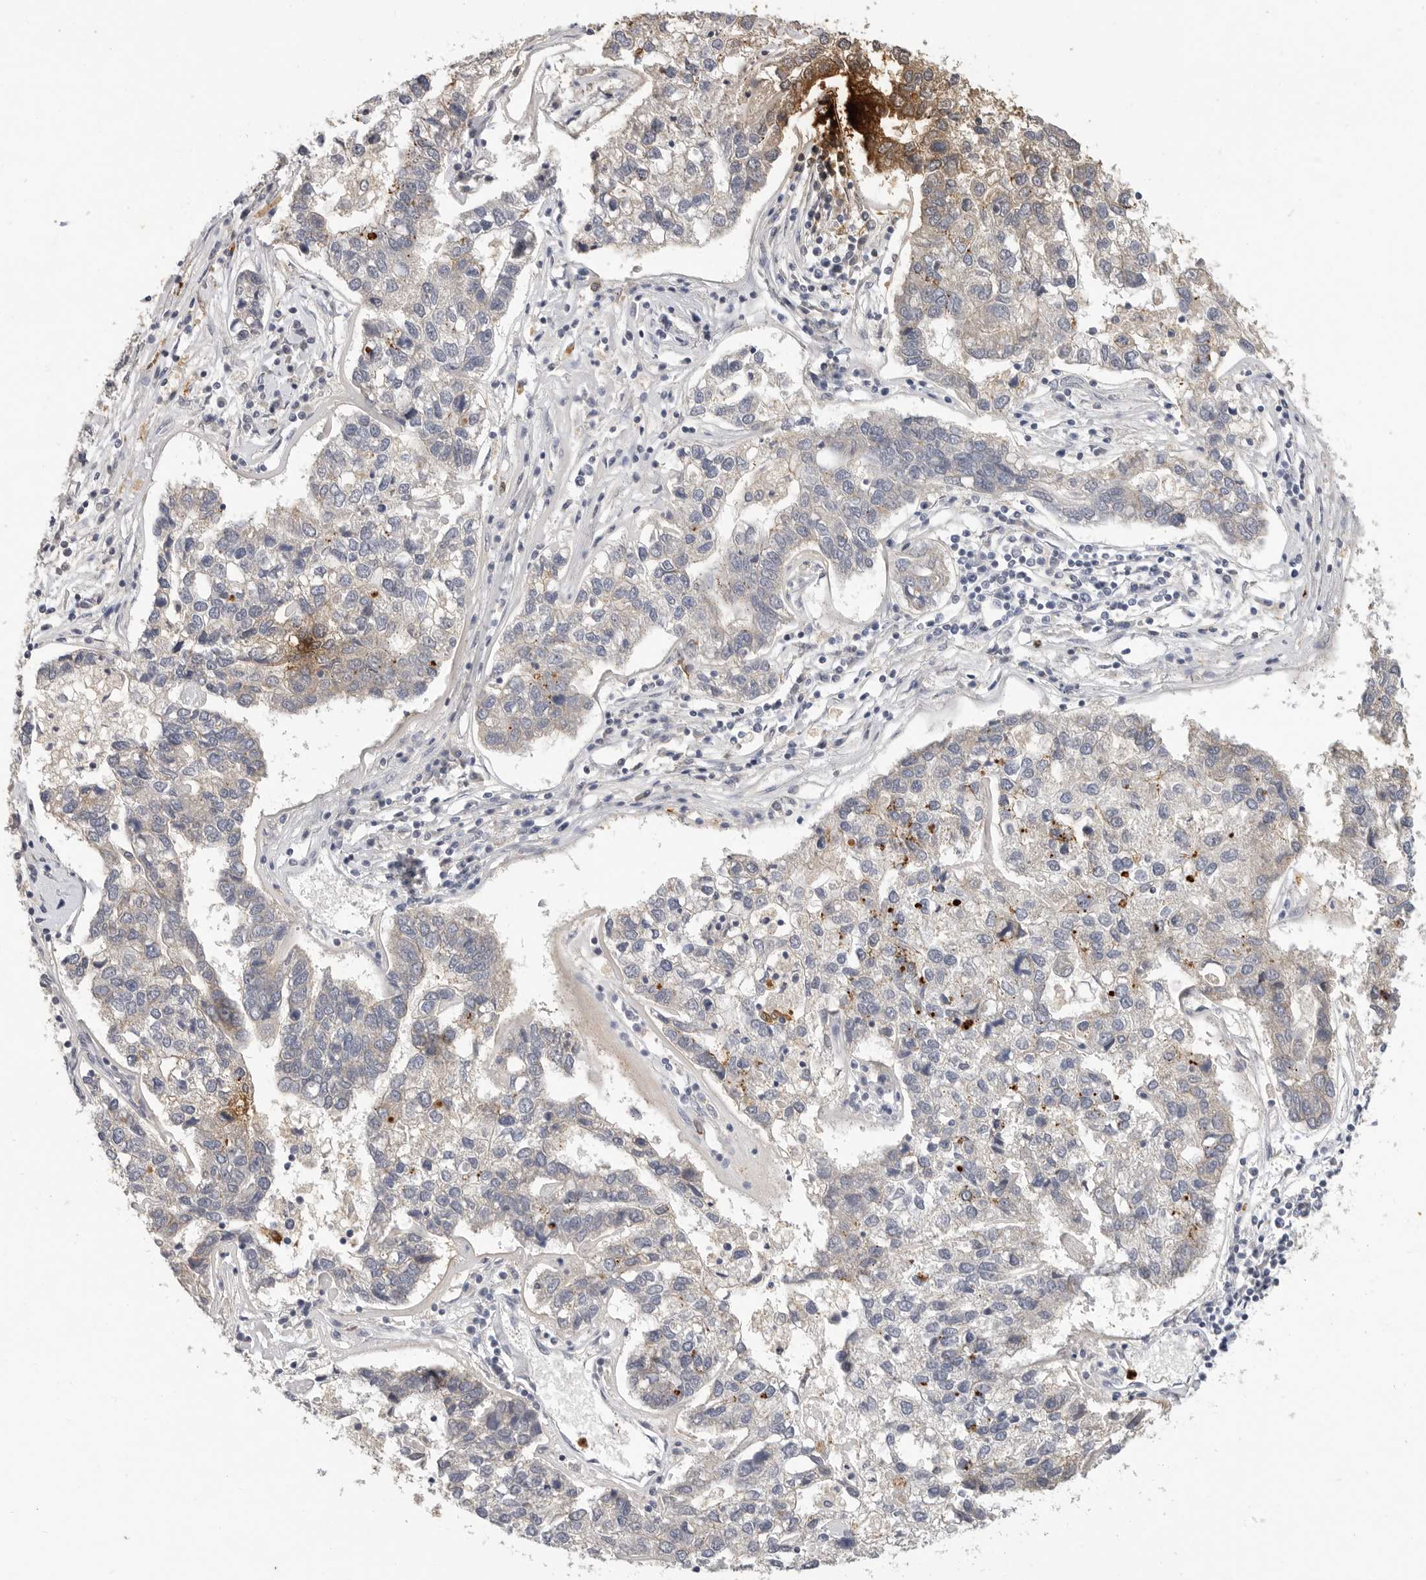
{"staining": {"intensity": "negative", "quantity": "none", "location": "none"}, "tissue": "pancreatic cancer", "cell_type": "Tumor cells", "image_type": "cancer", "snomed": [{"axis": "morphology", "description": "Adenocarcinoma, NOS"}, {"axis": "topography", "description": "Pancreas"}], "caption": "There is no significant positivity in tumor cells of pancreatic adenocarcinoma. Brightfield microscopy of immunohistochemistry stained with DAB (3,3'-diaminobenzidine) (brown) and hematoxylin (blue), captured at high magnification.", "gene": "LTBR", "patient": {"sex": "female", "age": 61}}